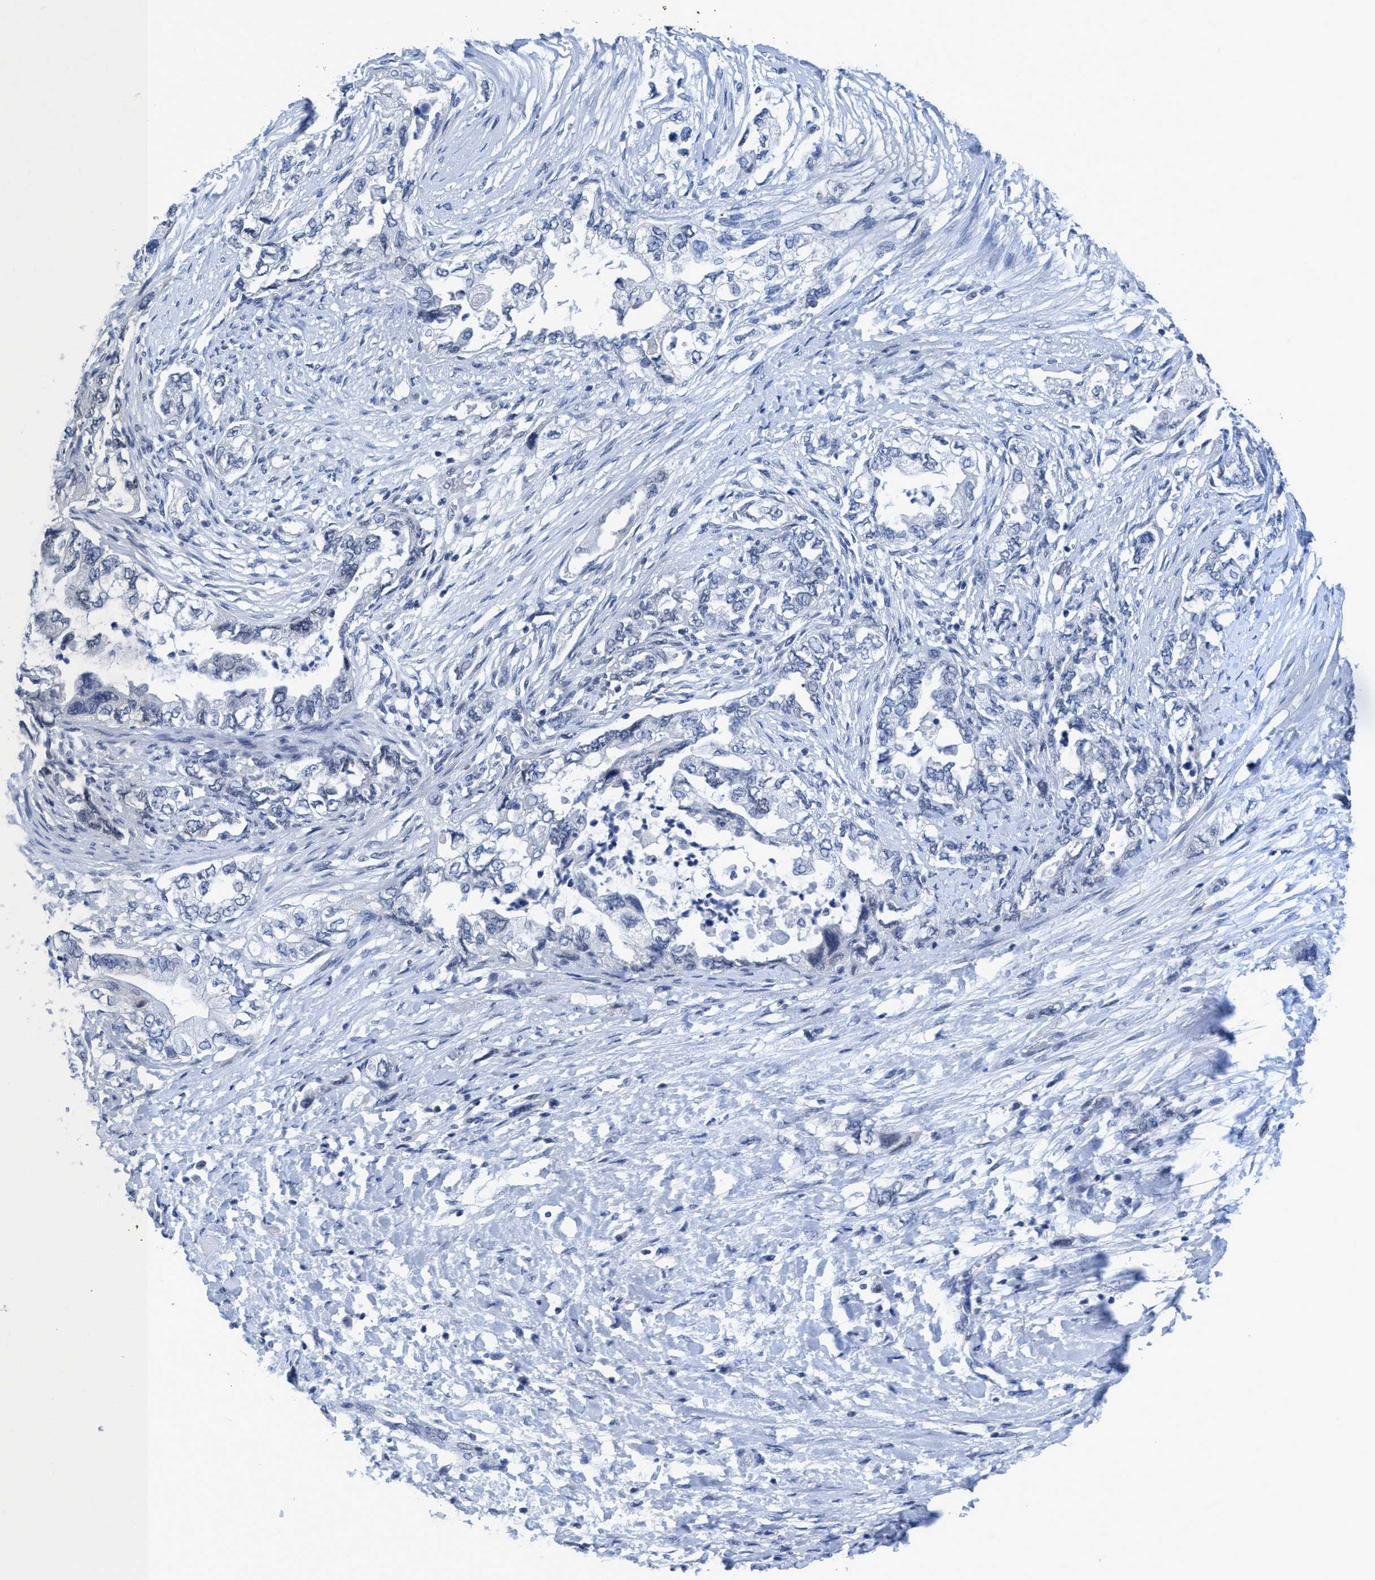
{"staining": {"intensity": "negative", "quantity": "none", "location": "none"}, "tissue": "pancreatic cancer", "cell_type": "Tumor cells", "image_type": "cancer", "snomed": [{"axis": "morphology", "description": "Adenocarcinoma, NOS"}, {"axis": "topography", "description": "Pancreas"}], "caption": "This is an IHC histopathology image of pancreatic adenocarcinoma. There is no staining in tumor cells.", "gene": "DNAI1", "patient": {"sex": "female", "age": 73}}